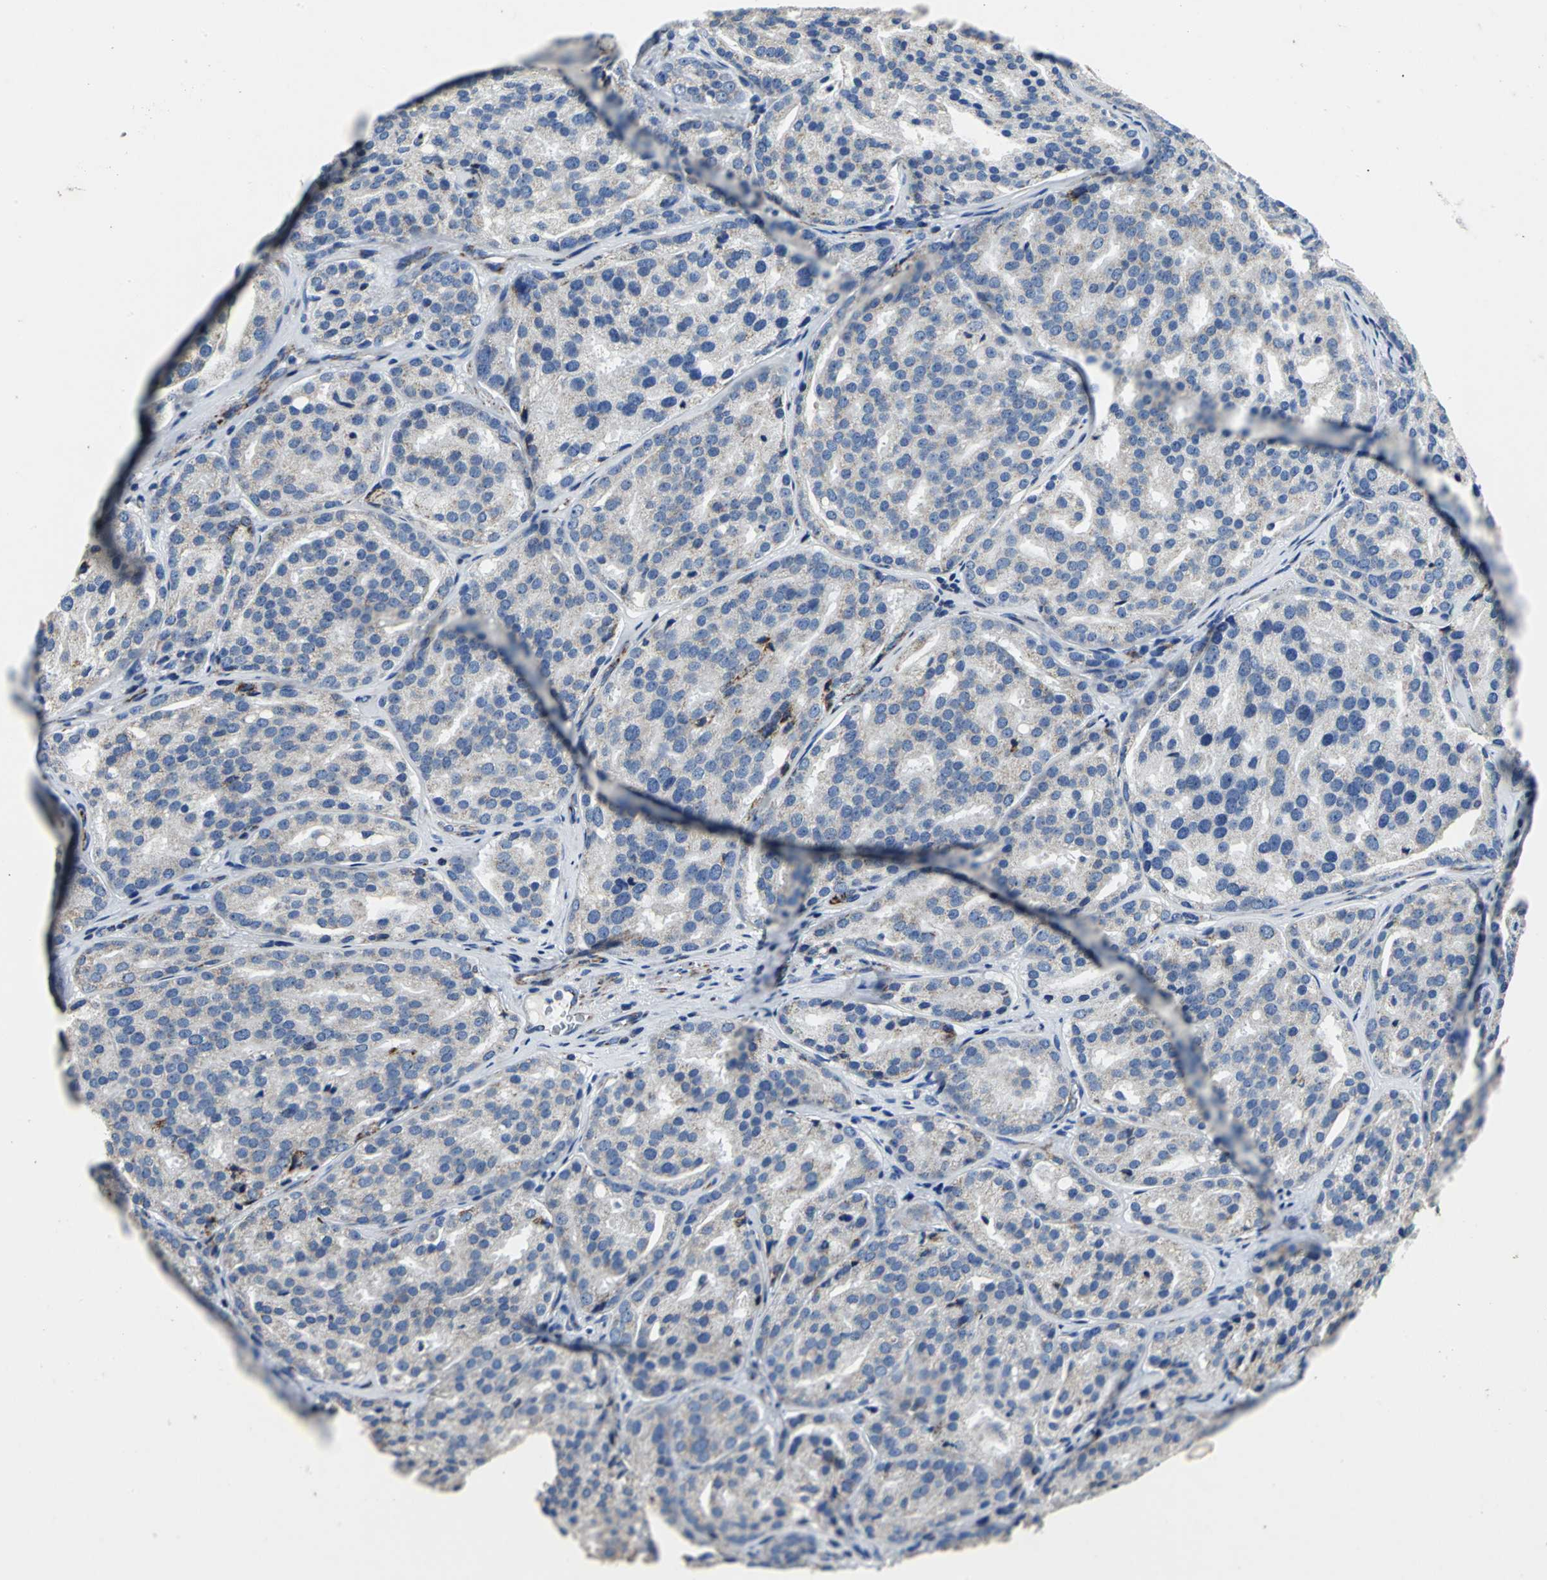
{"staining": {"intensity": "weak", "quantity": ">75%", "location": "cytoplasmic/membranous"}, "tissue": "prostate cancer", "cell_type": "Tumor cells", "image_type": "cancer", "snomed": [{"axis": "morphology", "description": "Adenocarcinoma, High grade"}, {"axis": "topography", "description": "Prostate"}], "caption": "Prostate cancer (adenocarcinoma (high-grade)) stained with DAB (3,3'-diaminobenzidine) IHC reveals low levels of weak cytoplasmic/membranous positivity in about >75% of tumor cells.", "gene": "IFI6", "patient": {"sex": "male", "age": 64}}